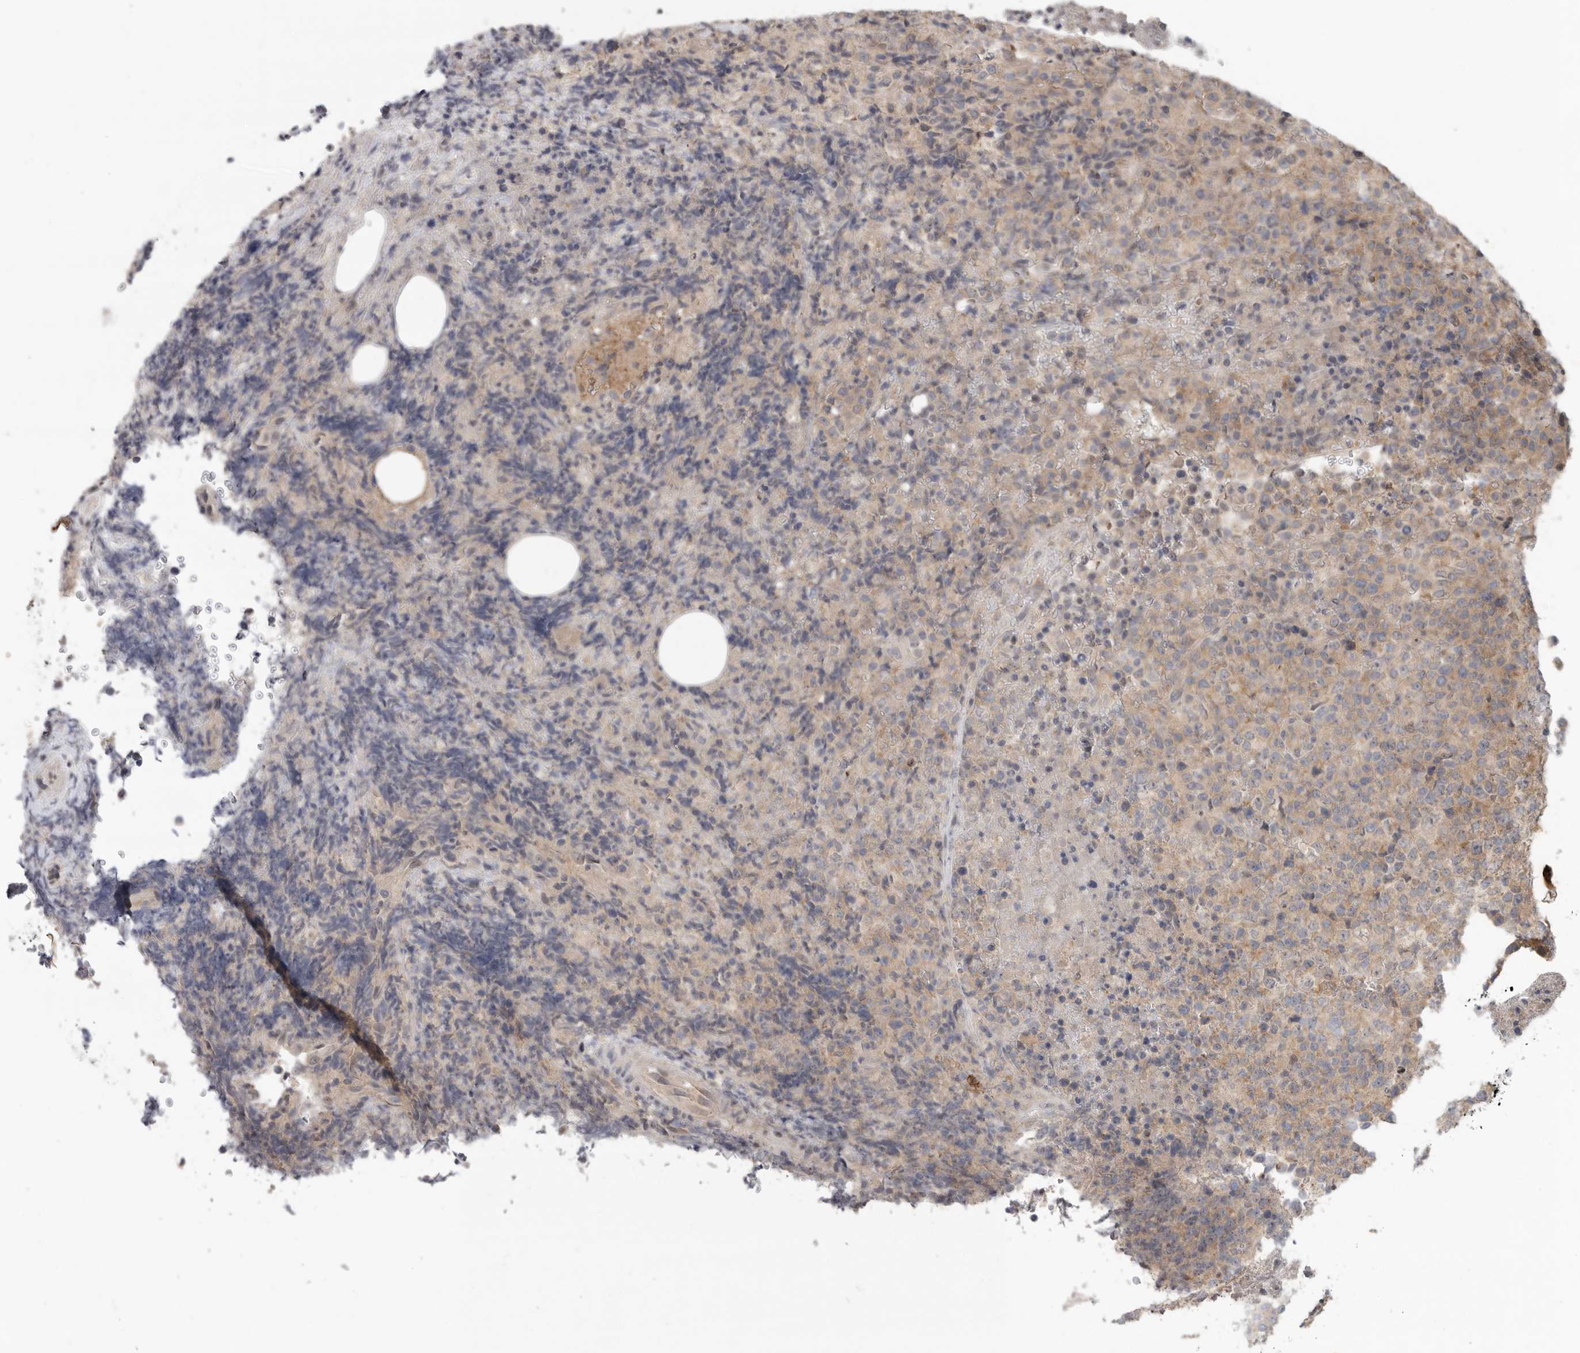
{"staining": {"intensity": "weak", "quantity": "<25%", "location": "cytoplasmic/membranous"}, "tissue": "lymphoma", "cell_type": "Tumor cells", "image_type": "cancer", "snomed": [{"axis": "morphology", "description": "Malignant lymphoma, non-Hodgkin's type, High grade"}, {"axis": "topography", "description": "Lymph node"}], "caption": "Immunohistochemistry of human lymphoma demonstrates no staining in tumor cells.", "gene": "KLK5", "patient": {"sex": "male", "age": 13}}